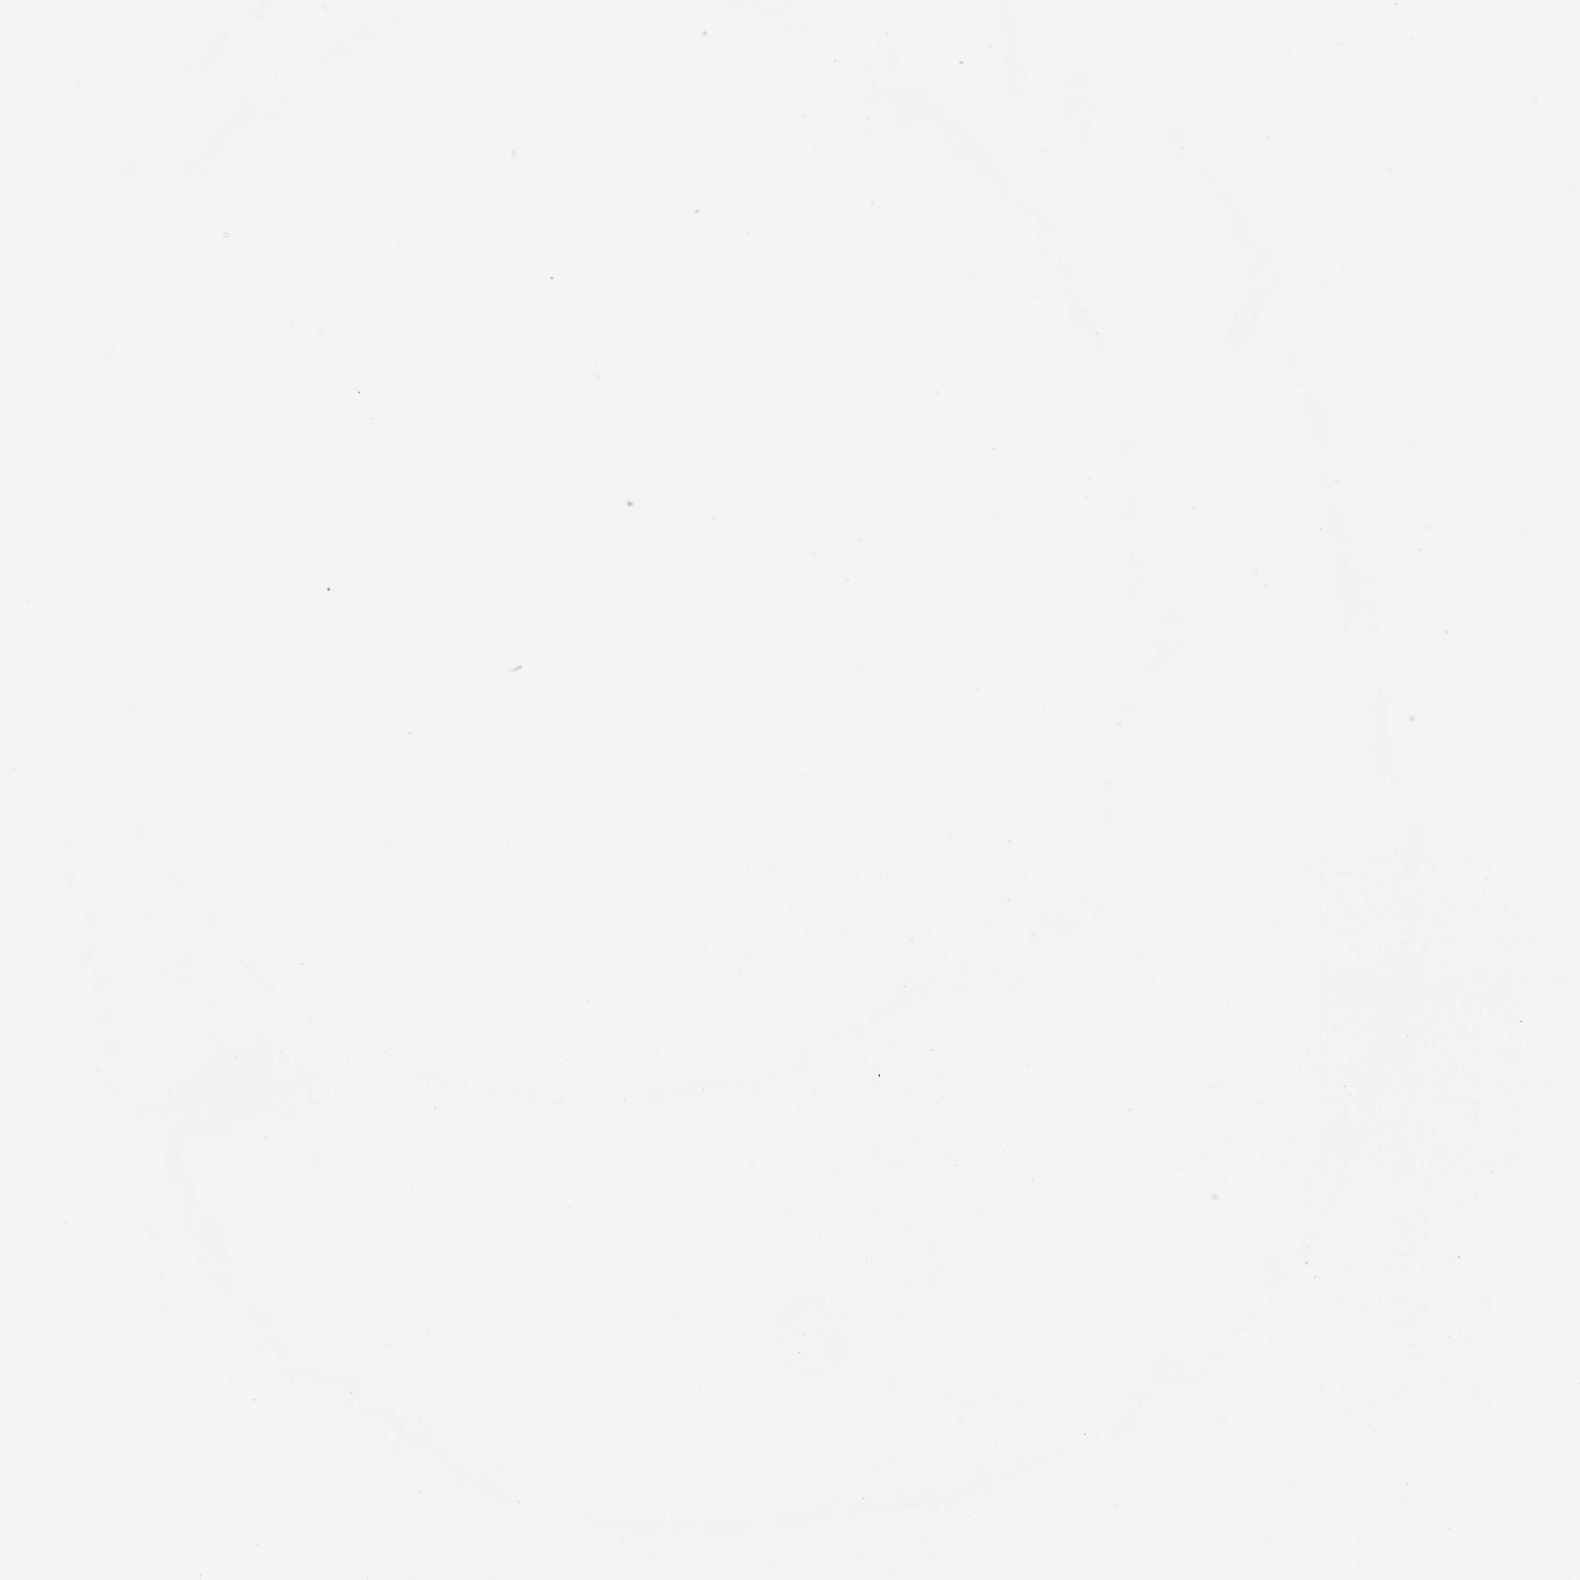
{"staining": {"intensity": "negative", "quantity": "none", "location": "none"}, "tissue": "caudate", "cell_type": "Glial cells", "image_type": "normal", "snomed": [{"axis": "morphology", "description": "Normal tissue, NOS"}, {"axis": "topography", "description": "Lateral ventricle wall"}], "caption": "Unremarkable caudate was stained to show a protein in brown. There is no significant positivity in glial cells. (Immunohistochemistry, brightfield microscopy, high magnification).", "gene": "TCF3", "patient": {"sex": "male", "age": 45}}